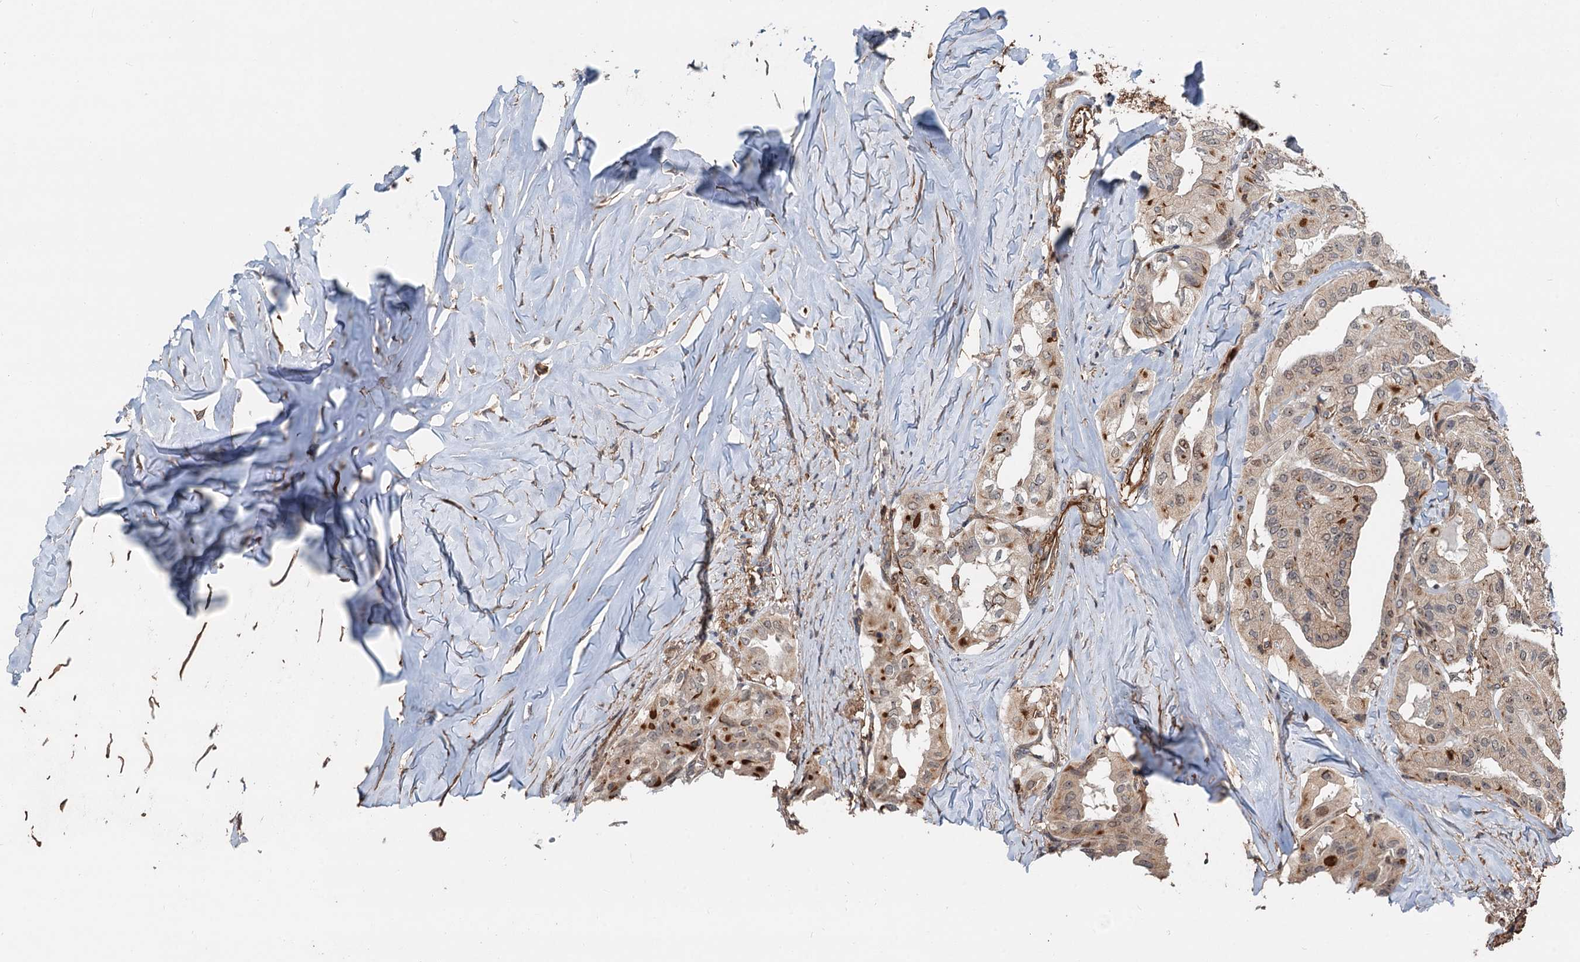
{"staining": {"intensity": "weak", "quantity": "<25%", "location": "cytoplasmic/membranous,nuclear"}, "tissue": "thyroid cancer", "cell_type": "Tumor cells", "image_type": "cancer", "snomed": [{"axis": "morphology", "description": "Papillary adenocarcinoma, NOS"}, {"axis": "topography", "description": "Thyroid gland"}], "caption": "This is an immunohistochemistry (IHC) histopathology image of thyroid cancer (papillary adenocarcinoma). There is no staining in tumor cells.", "gene": "TMA16", "patient": {"sex": "female", "age": 59}}